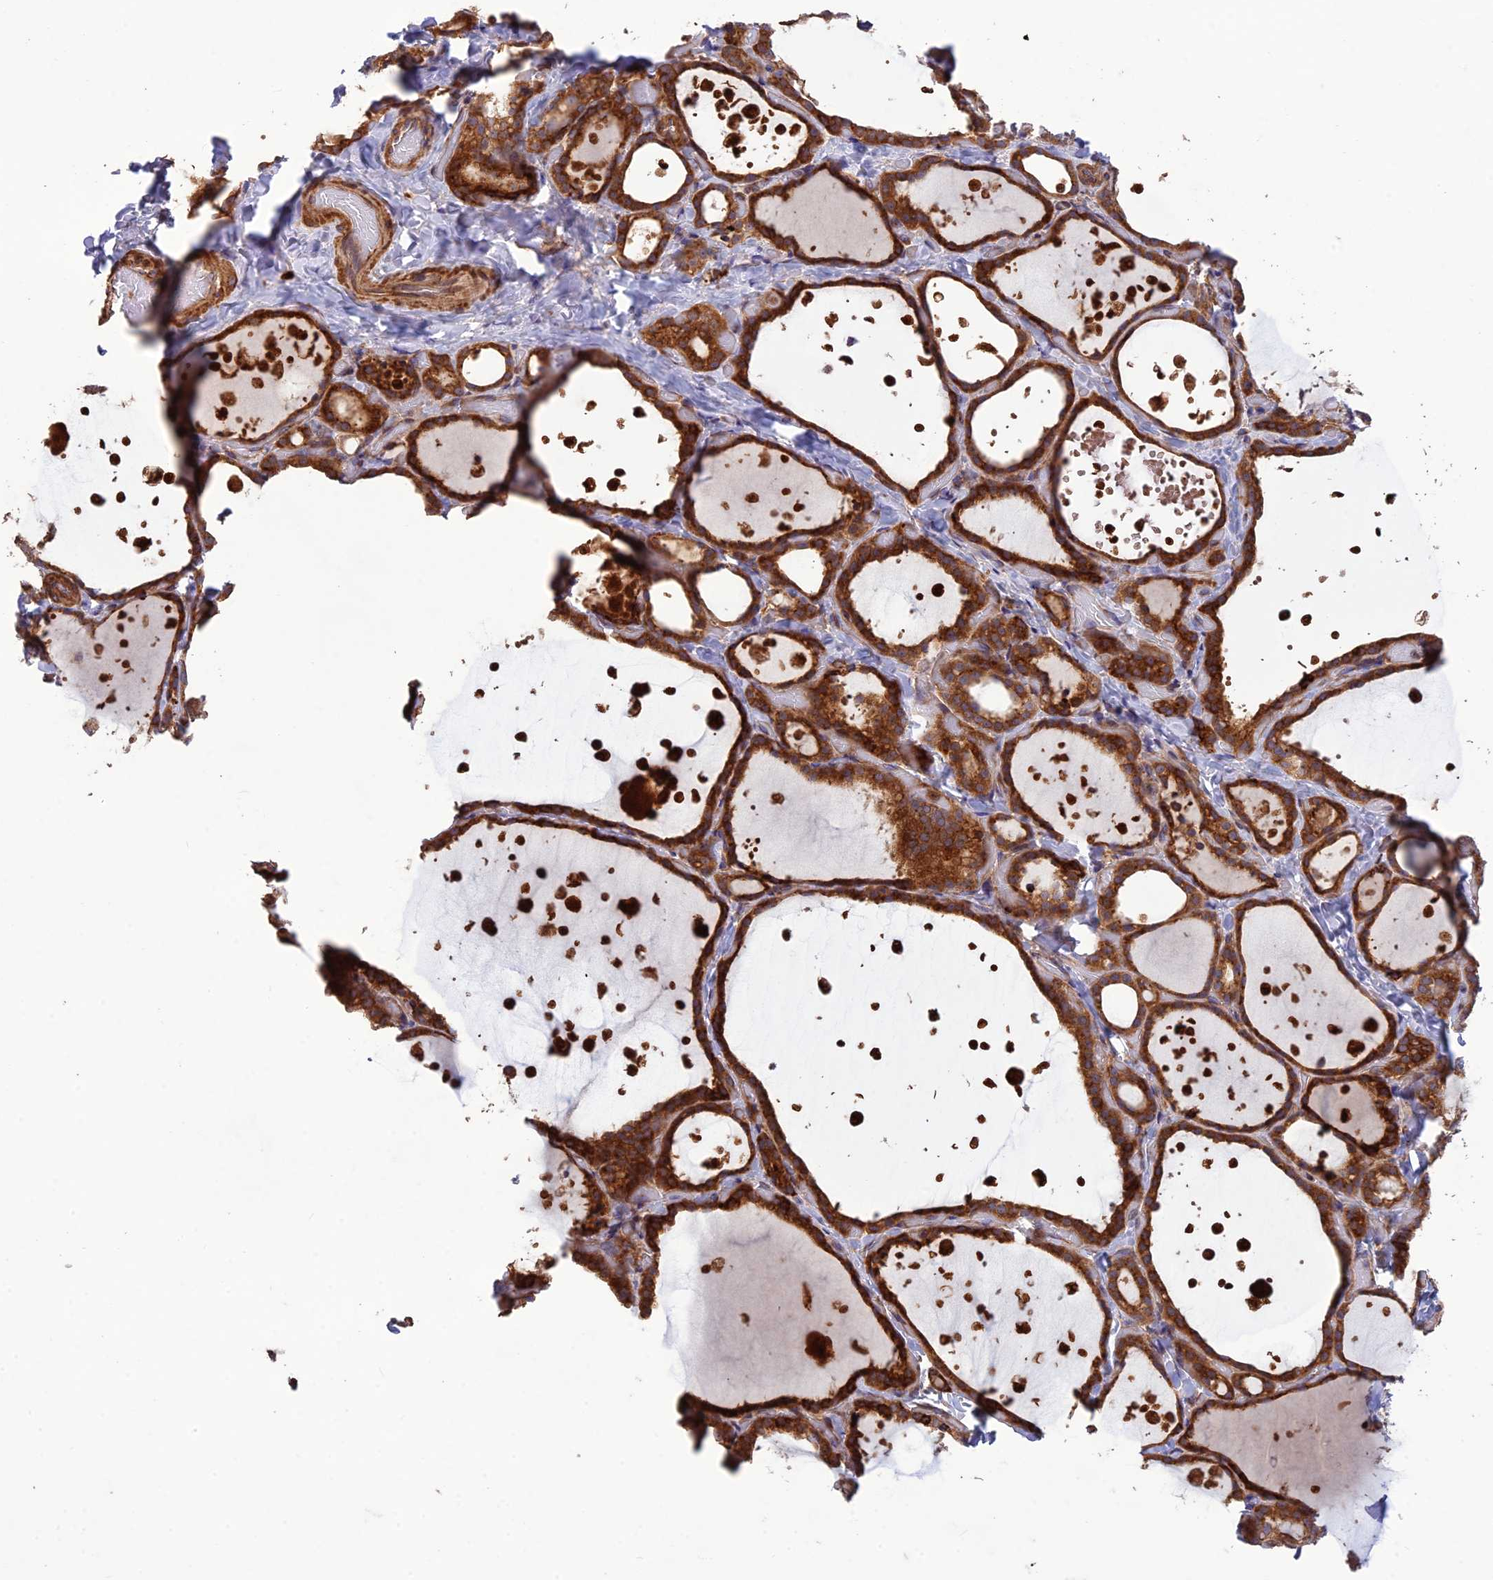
{"staining": {"intensity": "strong", "quantity": ">75%", "location": "cytoplasmic/membranous"}, "tissue": "thyroid gland", "cell_type": "Glandular cells", "image_type": "normal", "snomed": [{"axis": "morphology", "description": "Normal tissue, NOS"}, {"axis": "topography", "description": "Thyroid gland"}], "caption": "Approximately >75% of glandular cells in benign human thyroid gland exhibit strong cytoplasmic/membranous protein positivity as visualized by brown immunohistochemical staining.", "gene": "TMEM131L", "patient": {"sex": "female", "age": 44}}